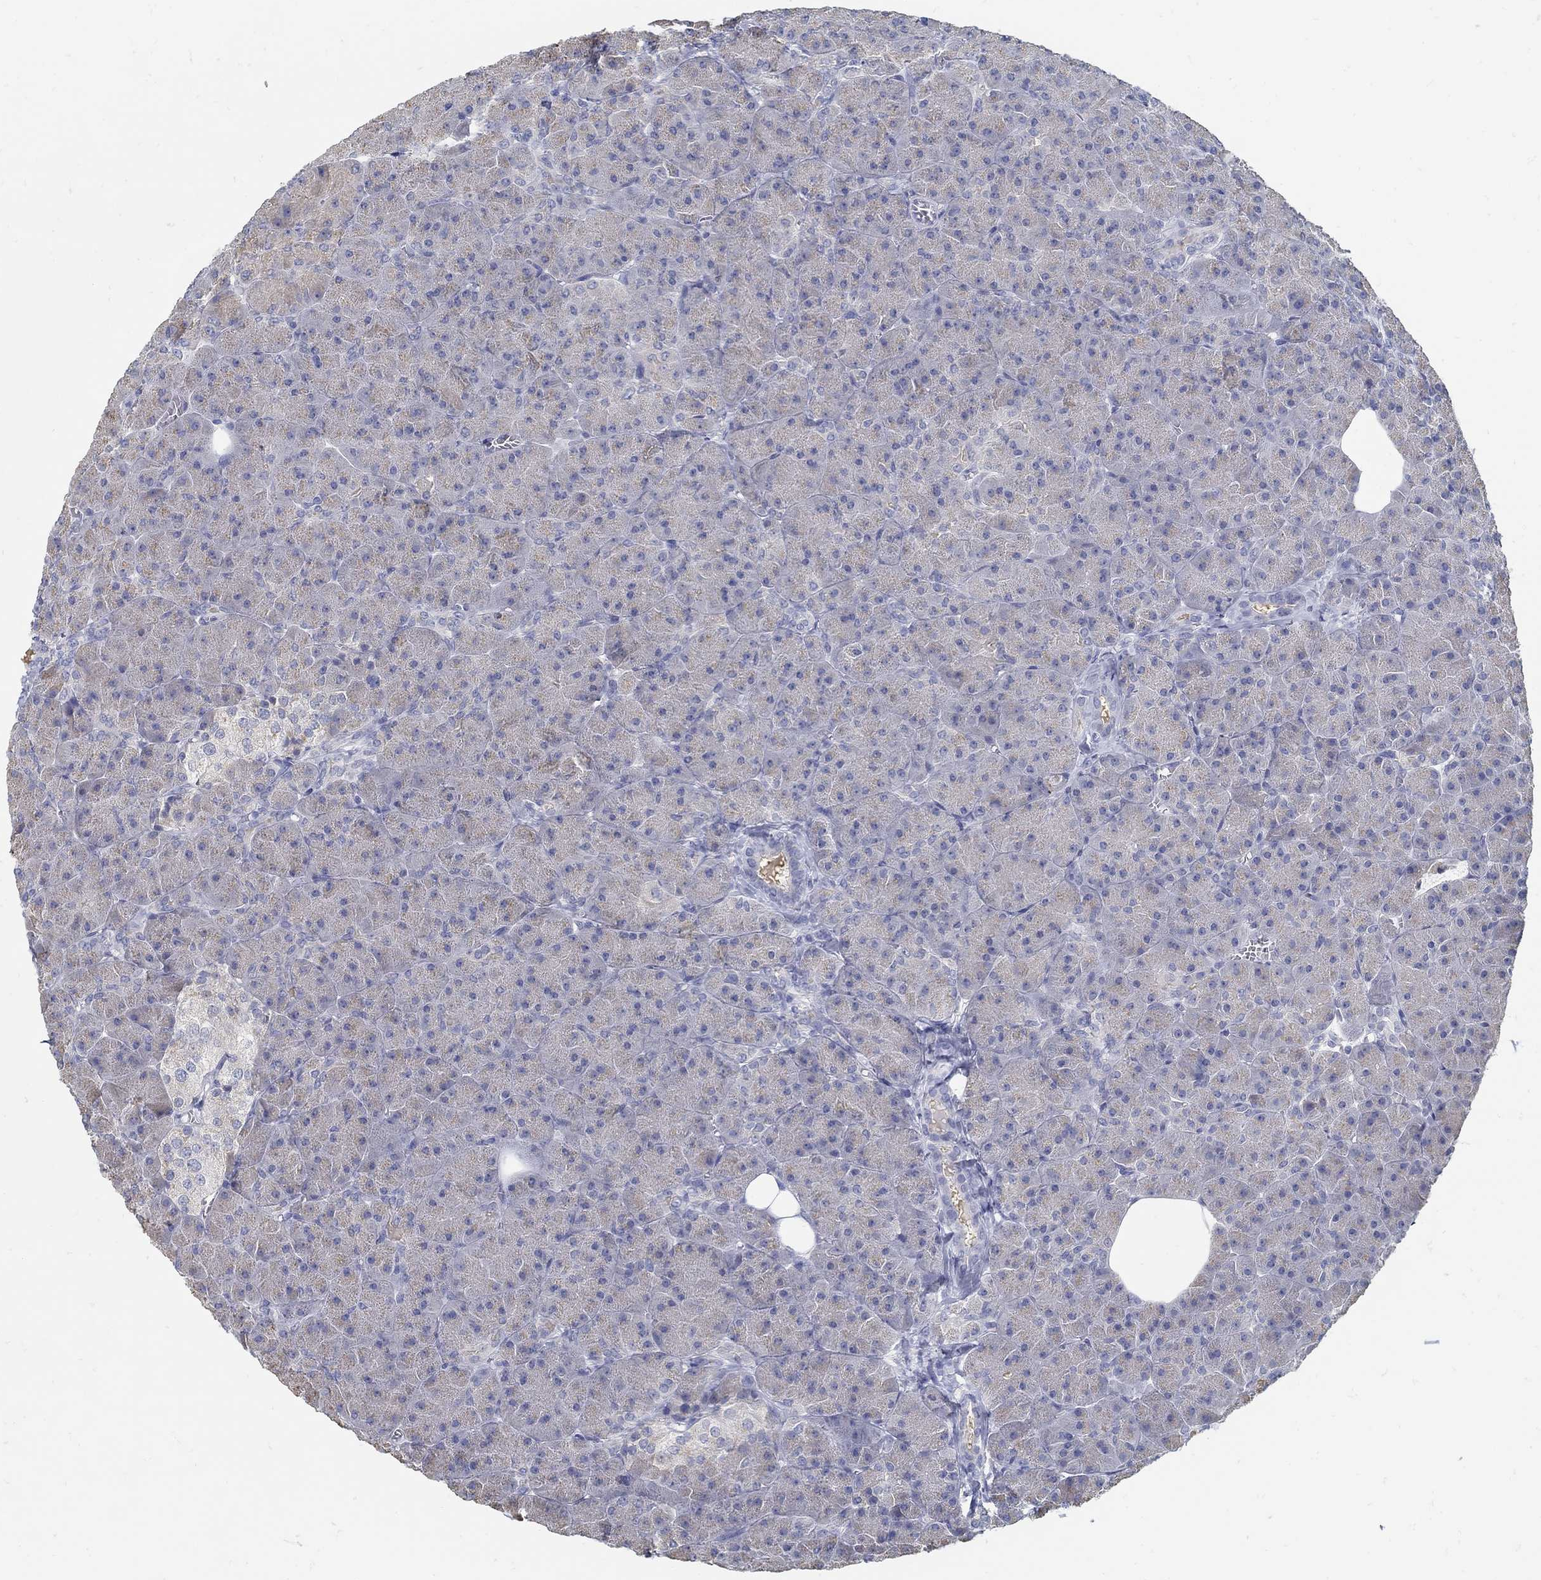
{"staining": {"intensity": "negative", "quantity": "none", "location": "none"}, "tissue": "pancreas", "cell_type": "Exocrine glandular cells", "image_type": "normal", "snomed": [{"axis": "morphology", "description": "Normal tissue, NOS"}, {"axis": "topography", "description": "Pancreas"}], "caption": "Immunohistochemical staining of normal pancreas shows no significant expression in exocrine glandular cells.", "gene": "ZFAND4", "patient": {"sex": "male", "age": 61}}